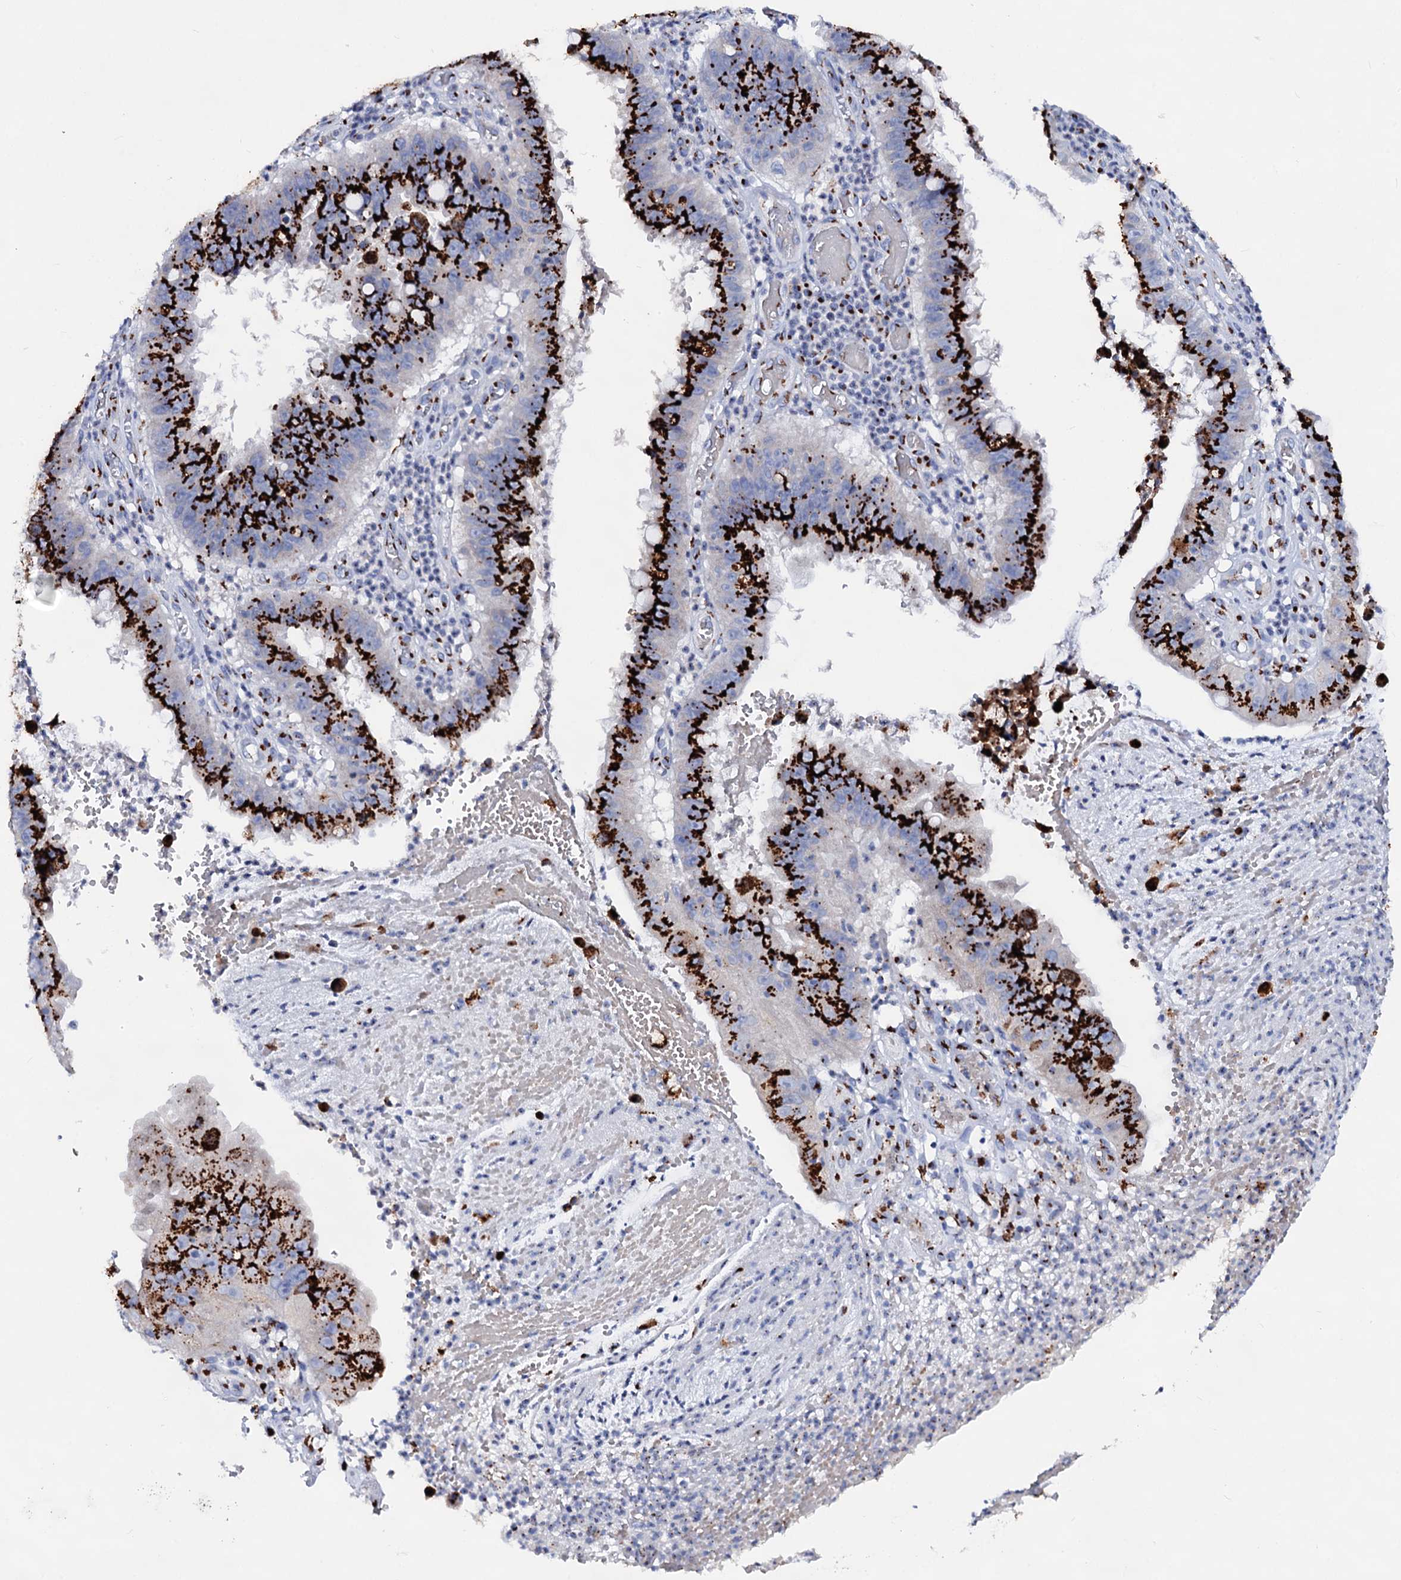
{"staining": {"intensity": "strong", "quantity": ">75%", "location": "cytoplasmic/membranous"}, "tissue": "stomach cancer", "cell_type": "Tumor cells", "image_type": "cancer", "snomed": [{"axis": "morphology", "description": "Adenocarcinoma, NOS"}, {"axis": "topography", "description": "Stomach"}], "caption": "Human adenocarcinoma (stomach) stained with a brown dye exhibits strong cytoplasmic/membranous positive expression in about >75% of tumor cells.", "gene": "TM9SF3", "patient": {"sex": "male", "age": 59}}